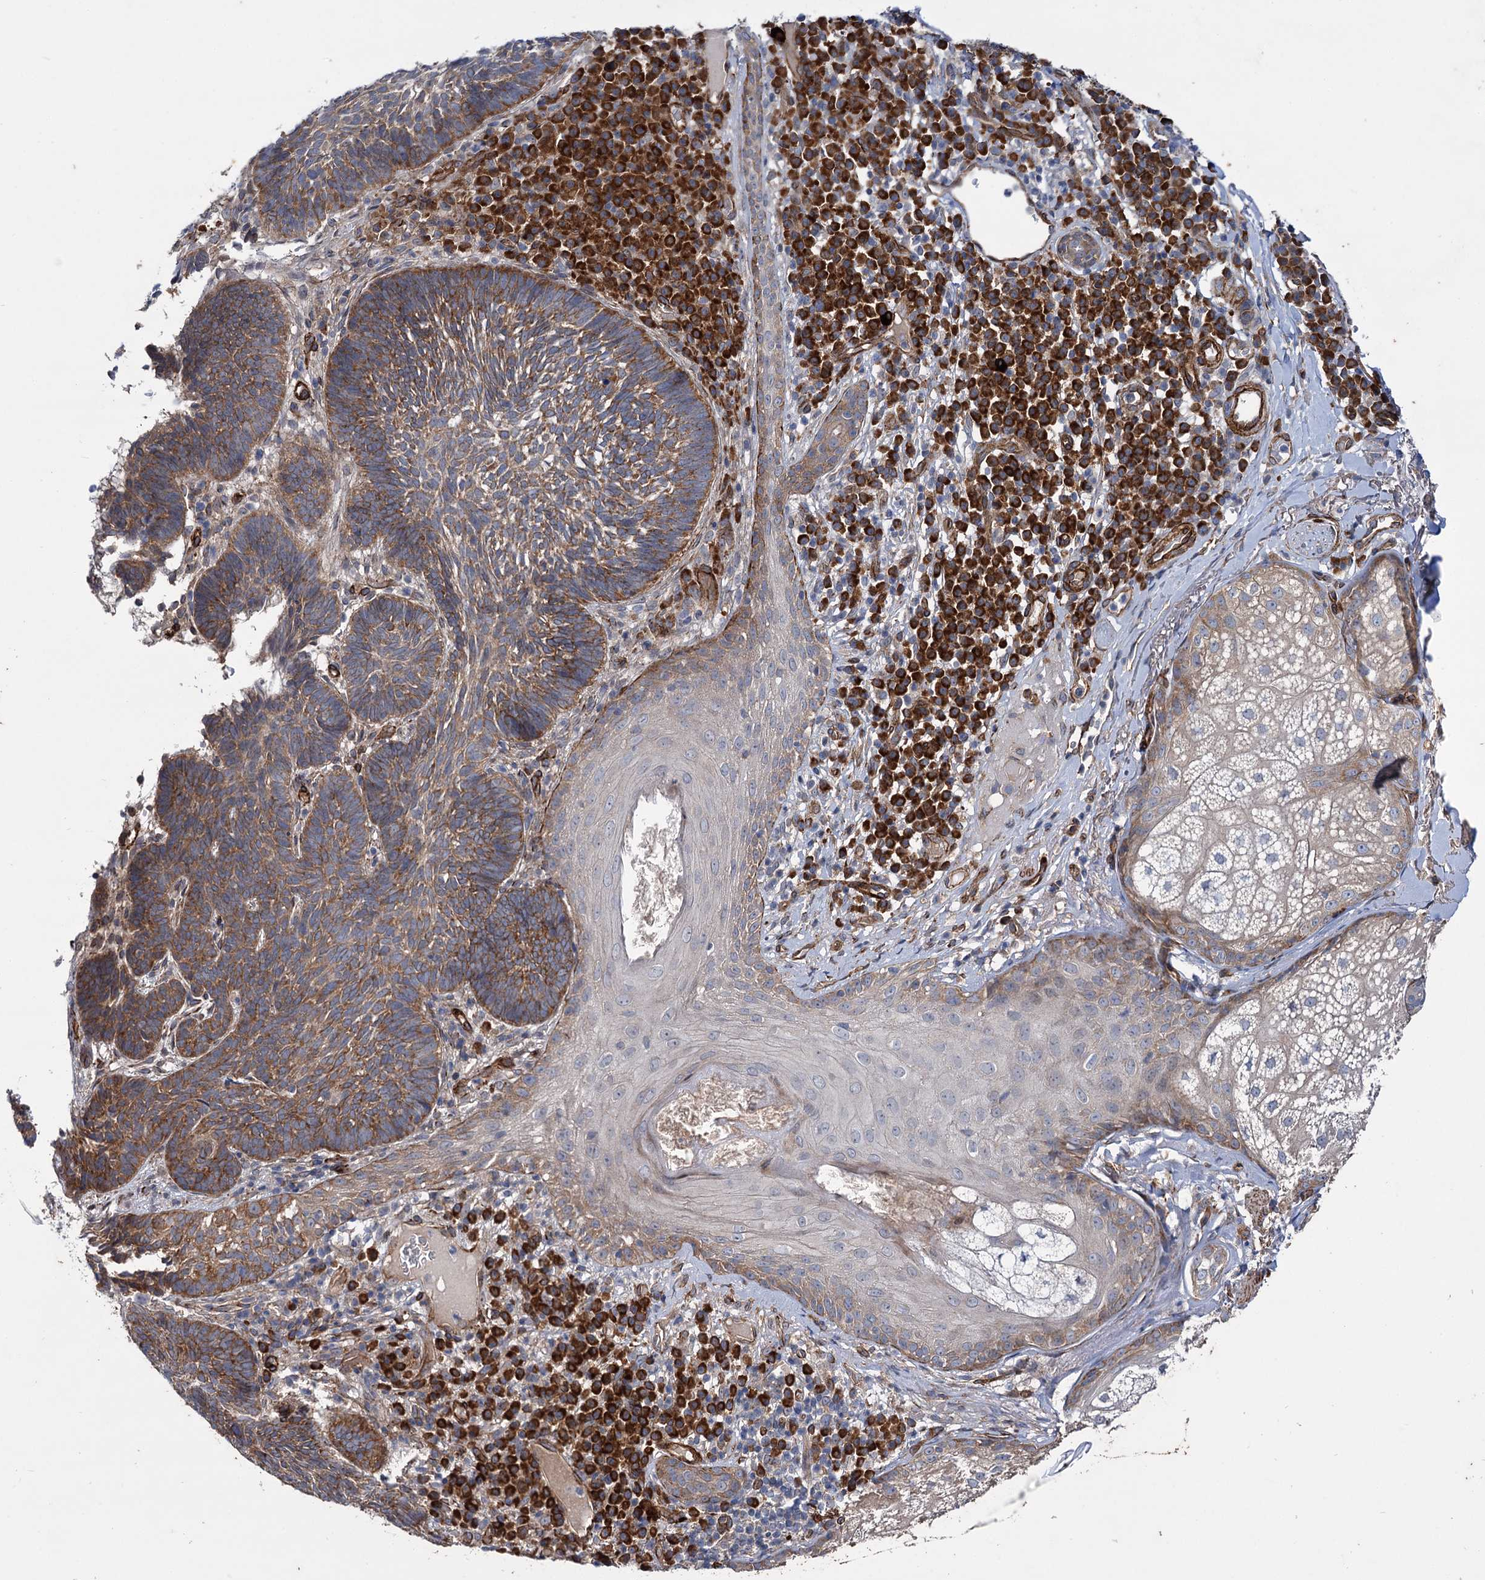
{"staining": {"intensity": "moderate", "quantity": "25%-75%", "location": "cytoplasmic/membranous"}, "tissue": "skin cancer", "cell_type": "Tumor cells", "image_type": "cancer", "snomed": [{"axis": "morphology", "description": "Basal cell carcinoma"}, {"axis": "topography", "description": "Skin"}], "caption": "A brown stain labels moderate cytoplasmic/membranous expression of a protein in human basal cell carcinoma (skin) tumor cells.", "gene": "SPATS2", "patient": {"sex": "male", "age": 88}}